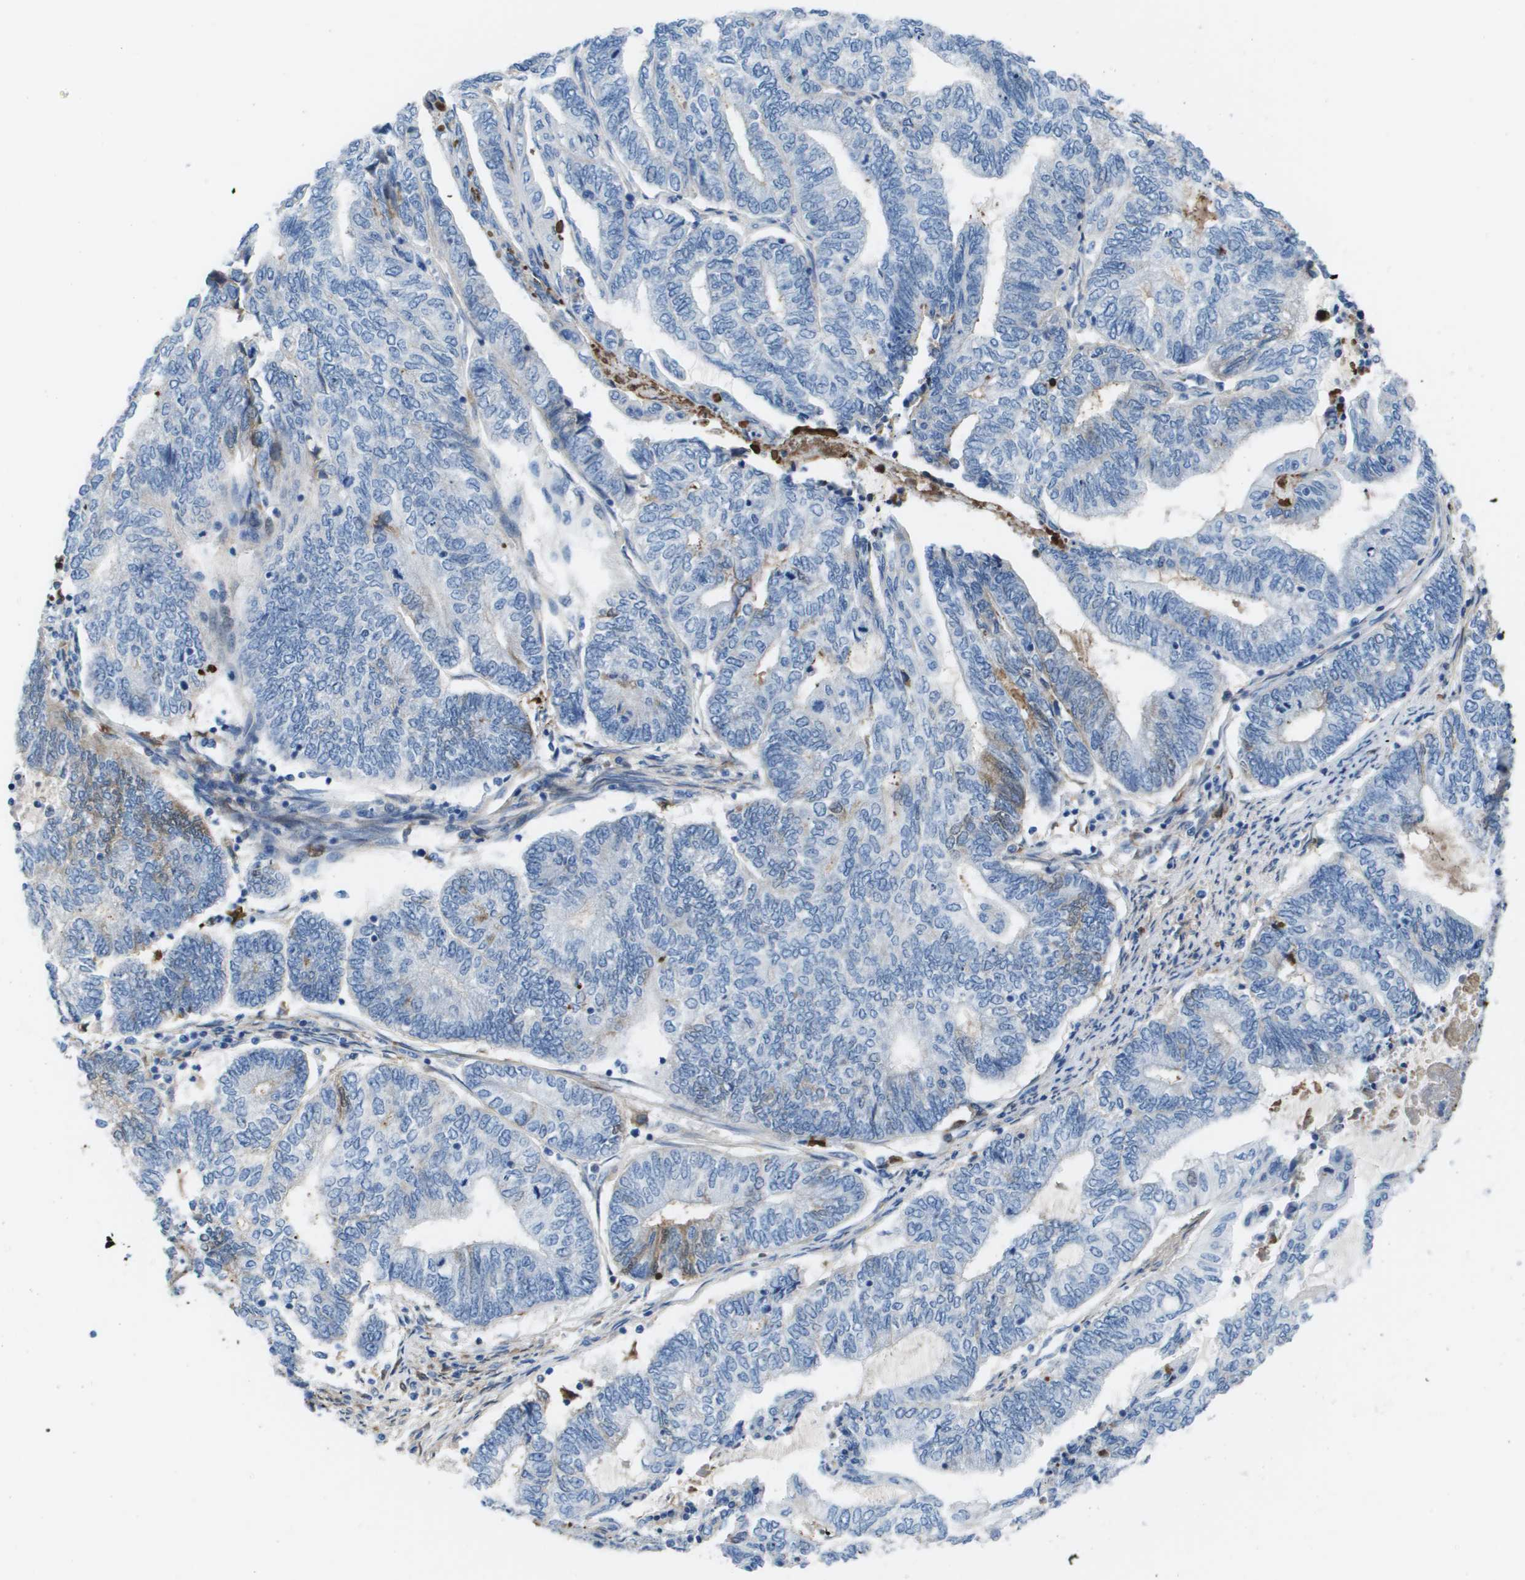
{"staining": {"intensity": "negative", "quantity": "none", "location": "none"}, "tissue": "endometrial cancer", "cell_type": "Tumor cells", "image_type": "cancer", "snomed": [{"axis": "morphology", "description": "Adenocarcinoma, NOS"}, {"axis": "topography", "description": "Uterus"}, {"axis": "topography", "description": "Endometrium"}], "caption": "Photomicrograph shows no significant protein expression in tumor cells of endometrial cancer (adenocarcinoma).", "gene": "VTN", "patient": {"sex": "female", "age": 70}}